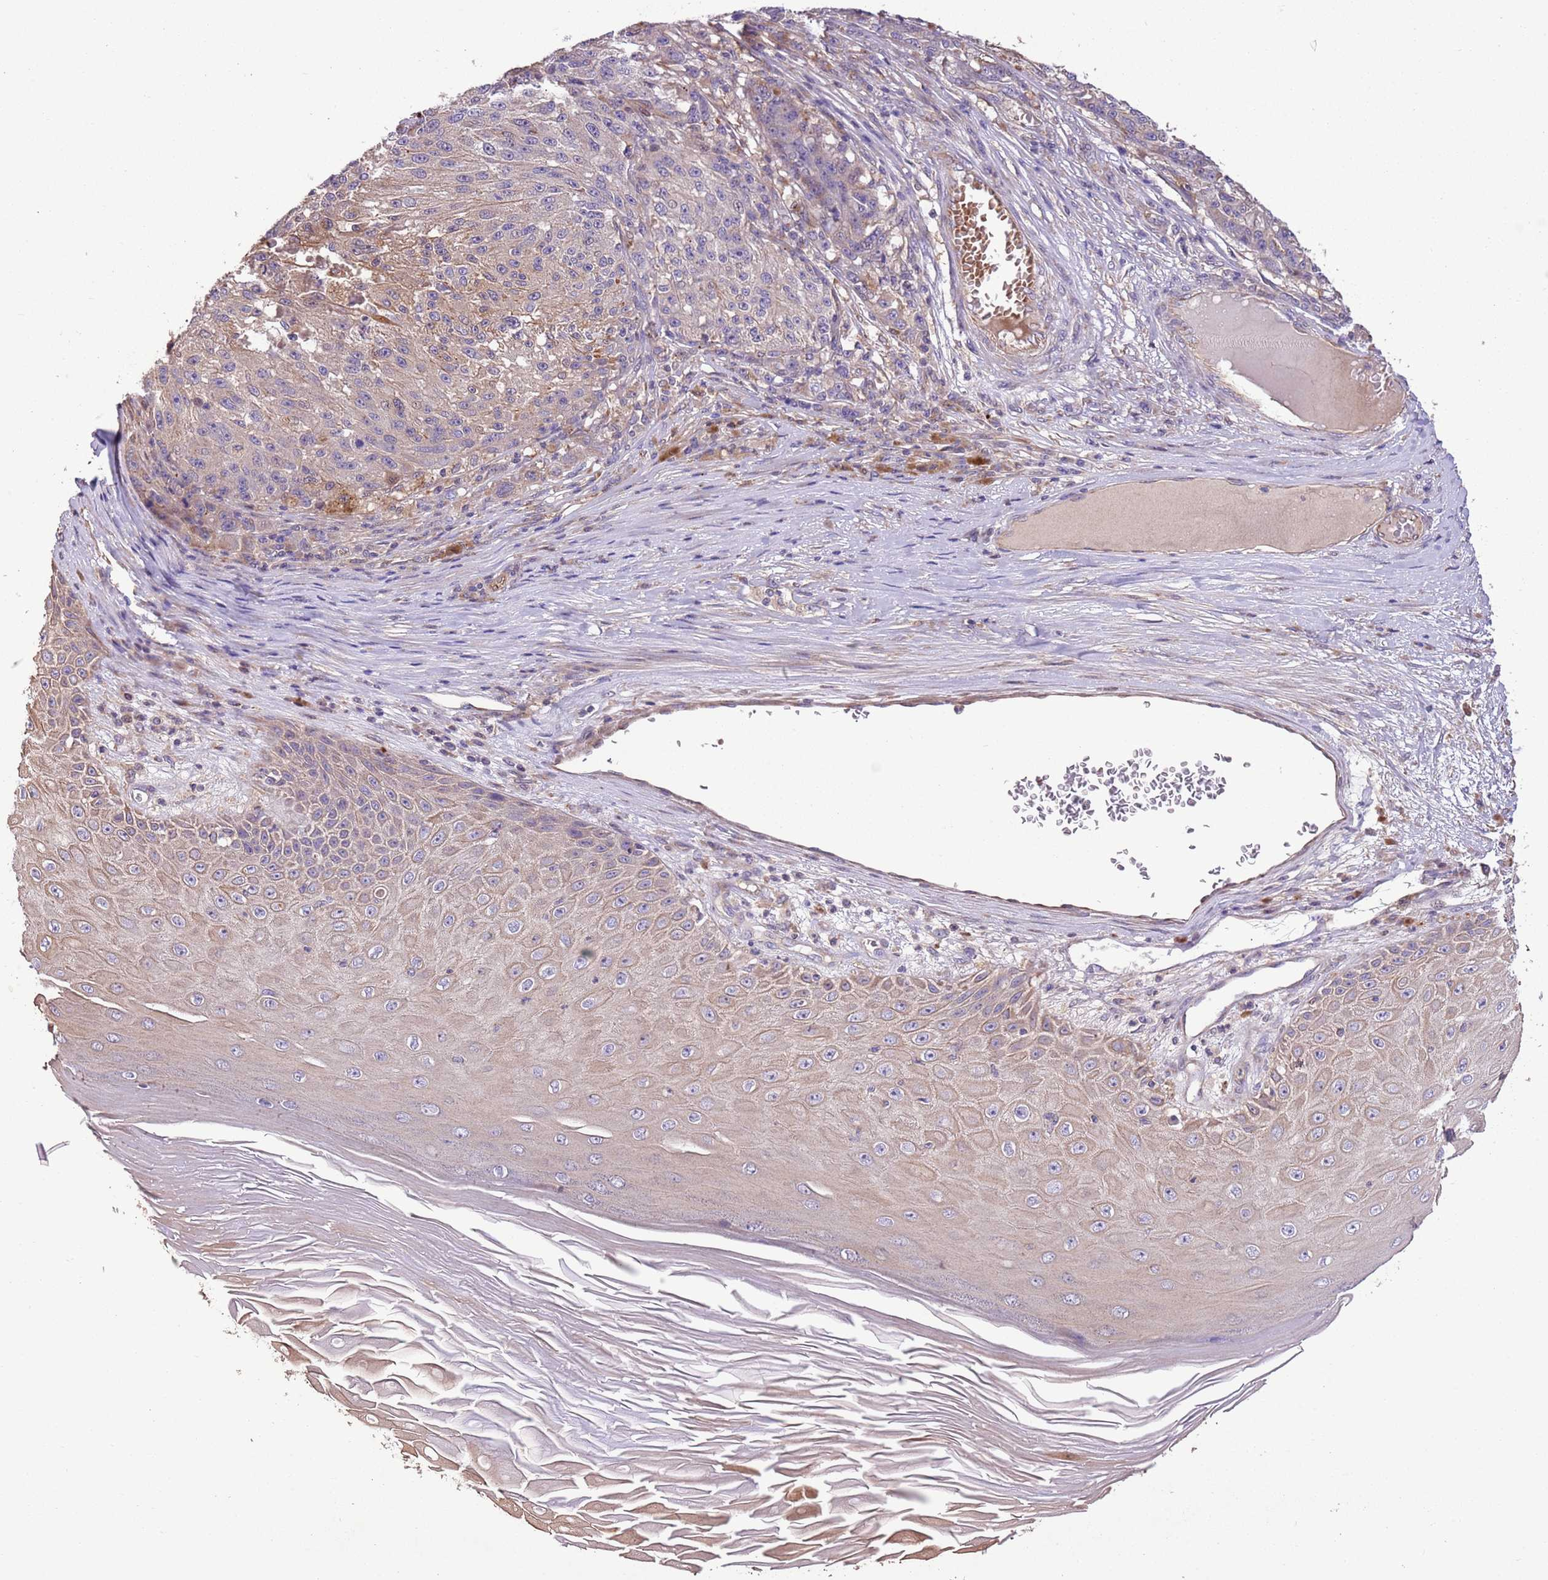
{"staining": {"intensity": "weak", "quantity": "<25%", "location": "cytoplasmic/membranous"}, "tissue": "melanoma", "cell_type": "Tumor cells", "image_type": "cancer", "snomed": [{"axis": "morphology", "description": "Malignant melanoma, NOS"}, {"axis": "topography", "description": "Skin"}], "caption": "Immunohistochemical staining of human malignant melanoma shows no significant positivity in tumor cells.", "gene": "FAM89B", "patient": {"sex": "male", "age": 53}}